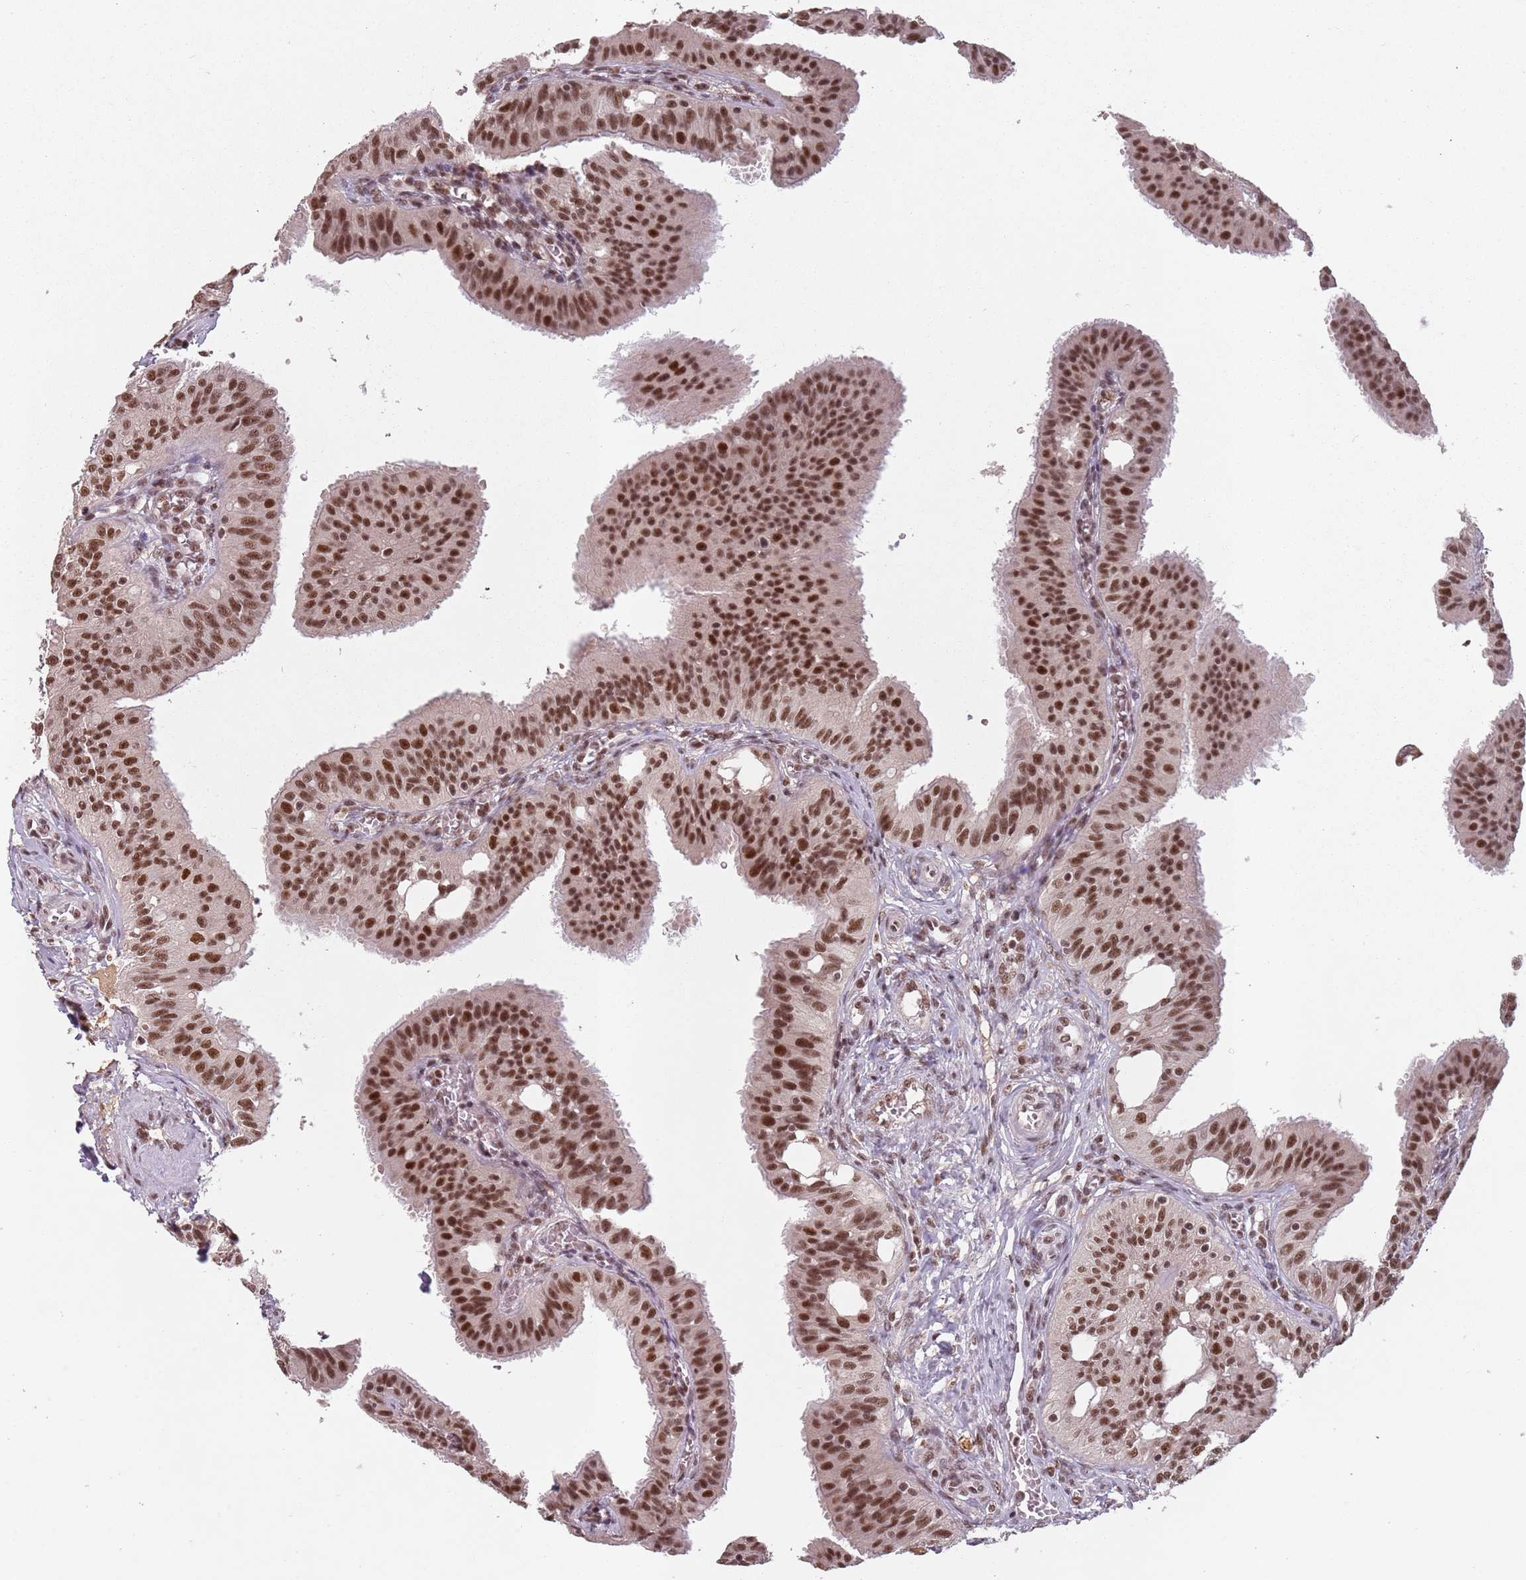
{"staining": {"intensity": "moderate", "quantity": ">75%", "location": "nuclear"}, "tissue": "fallopian tube", "cell_type": "Glandular cells", "image_type": "normal", "snomed": [{"axis": "morphology", "description": "Normal tissue, NOS"}, {"axis": "topography", "description": "Fallopian tube"}, {"axis": "topography", "description": "Ovary"}], "caption": "Glandular cells display moderate nuclear positivity in approximately >75% of cells in benign fallopian tube. Using DAB (3,3'-diaminobenzidine) (brown) and hematoxylin (blue) stains, captured at high magnification using brightfield microscopy.", "gene": "NCBP1", "patient": {"sex": "female", "age": 42}}